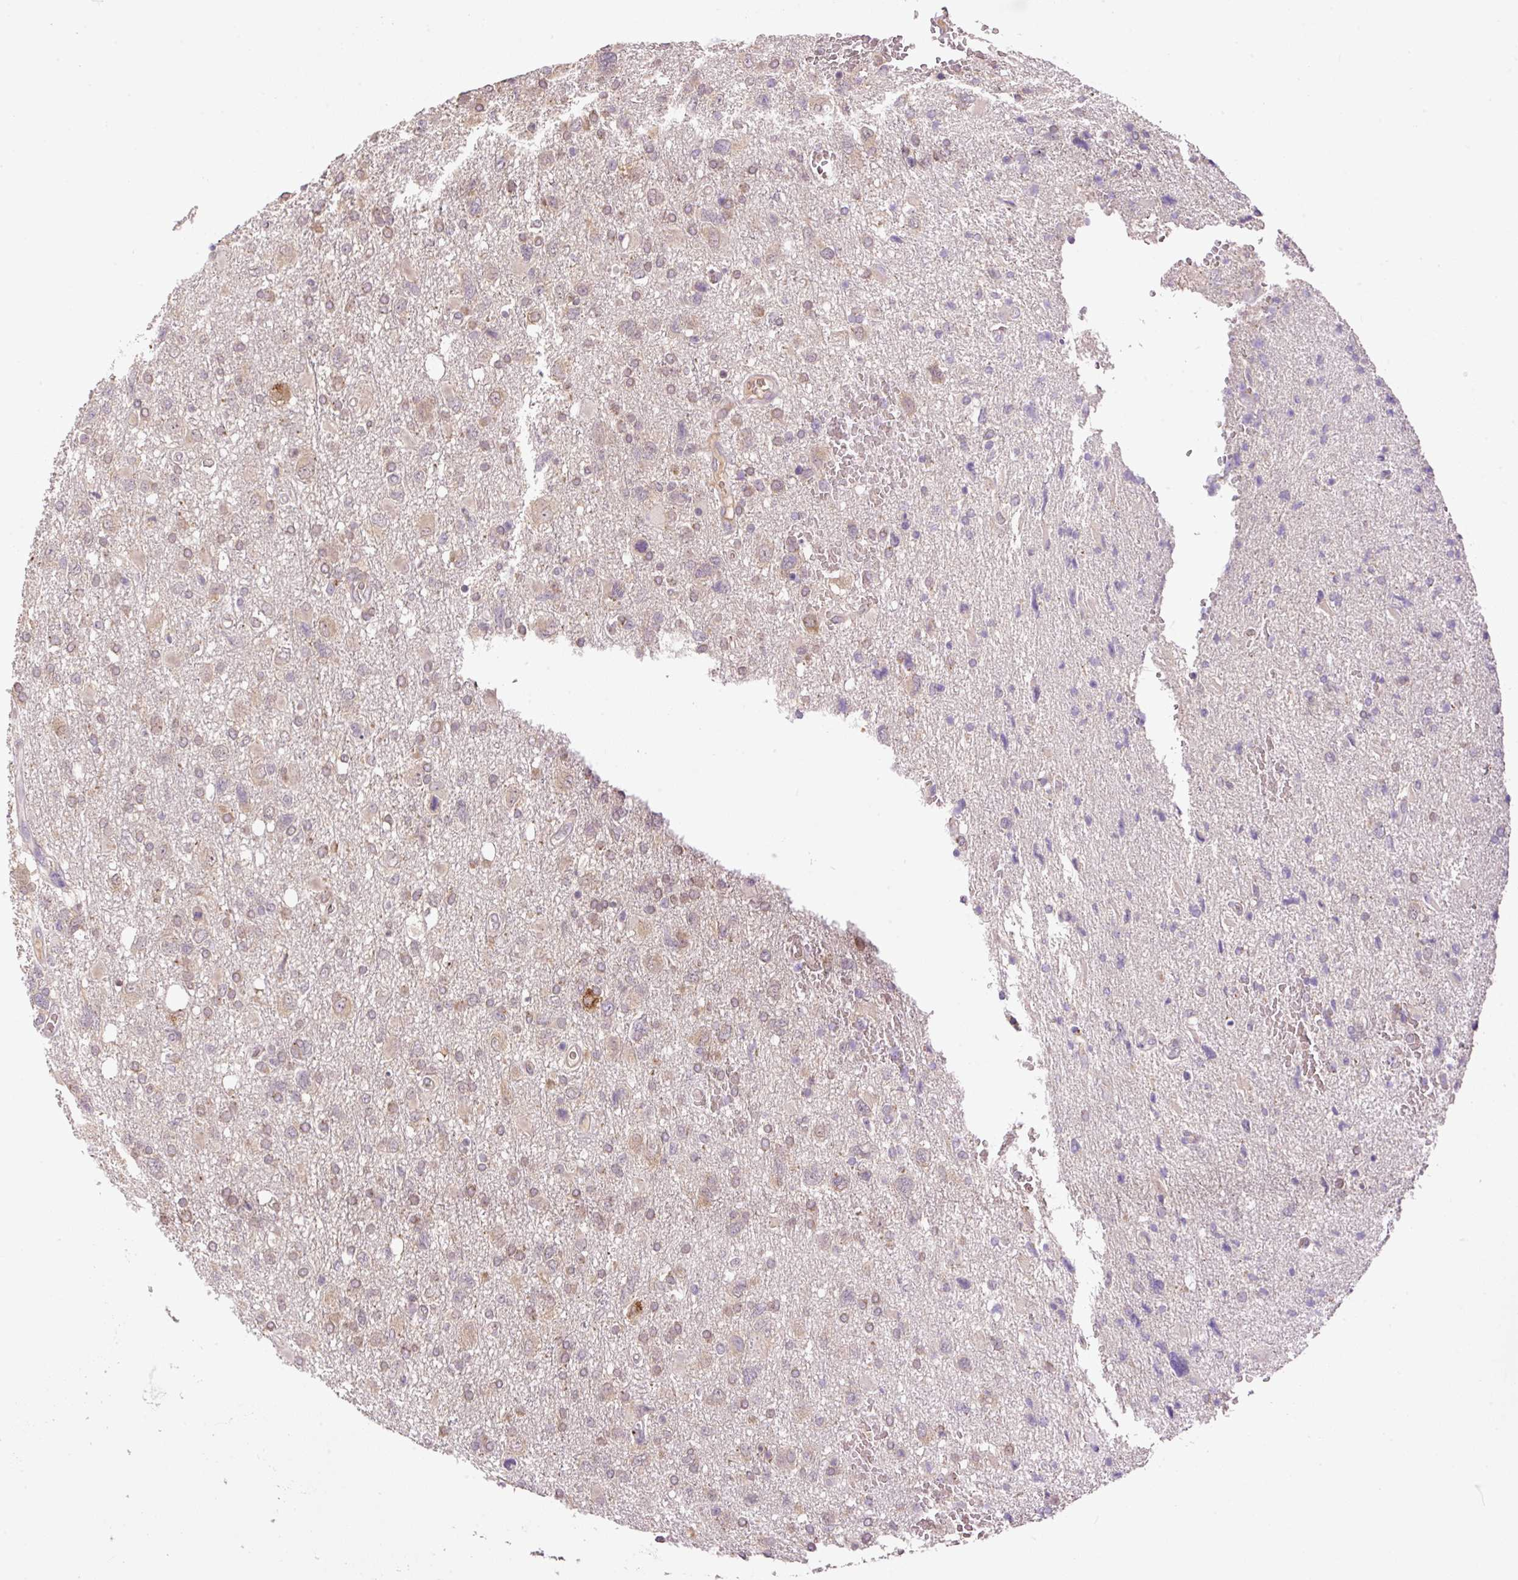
{"staining": {"intensity": "weak", "quantity": "25%-75%", "location": "cytoplasmic/membranous"}, "tissue": "glioma", "cell_type": "Tumor cells", "image_type": "cancer", "snomed": [{"axis": "morphology", "description": "Glioma, malignant, High grade"}, {"axis": "topography", "description": "Brain"}], "caption": "There is low levels of weak cytoplasmic/membranous staining in tumor cells of malignant glioma (high-grade), as demonstrated by immunohistochemical staining (brown color).", "gene": "HABP4", "patient": {"sex": "male", "age": 61}}